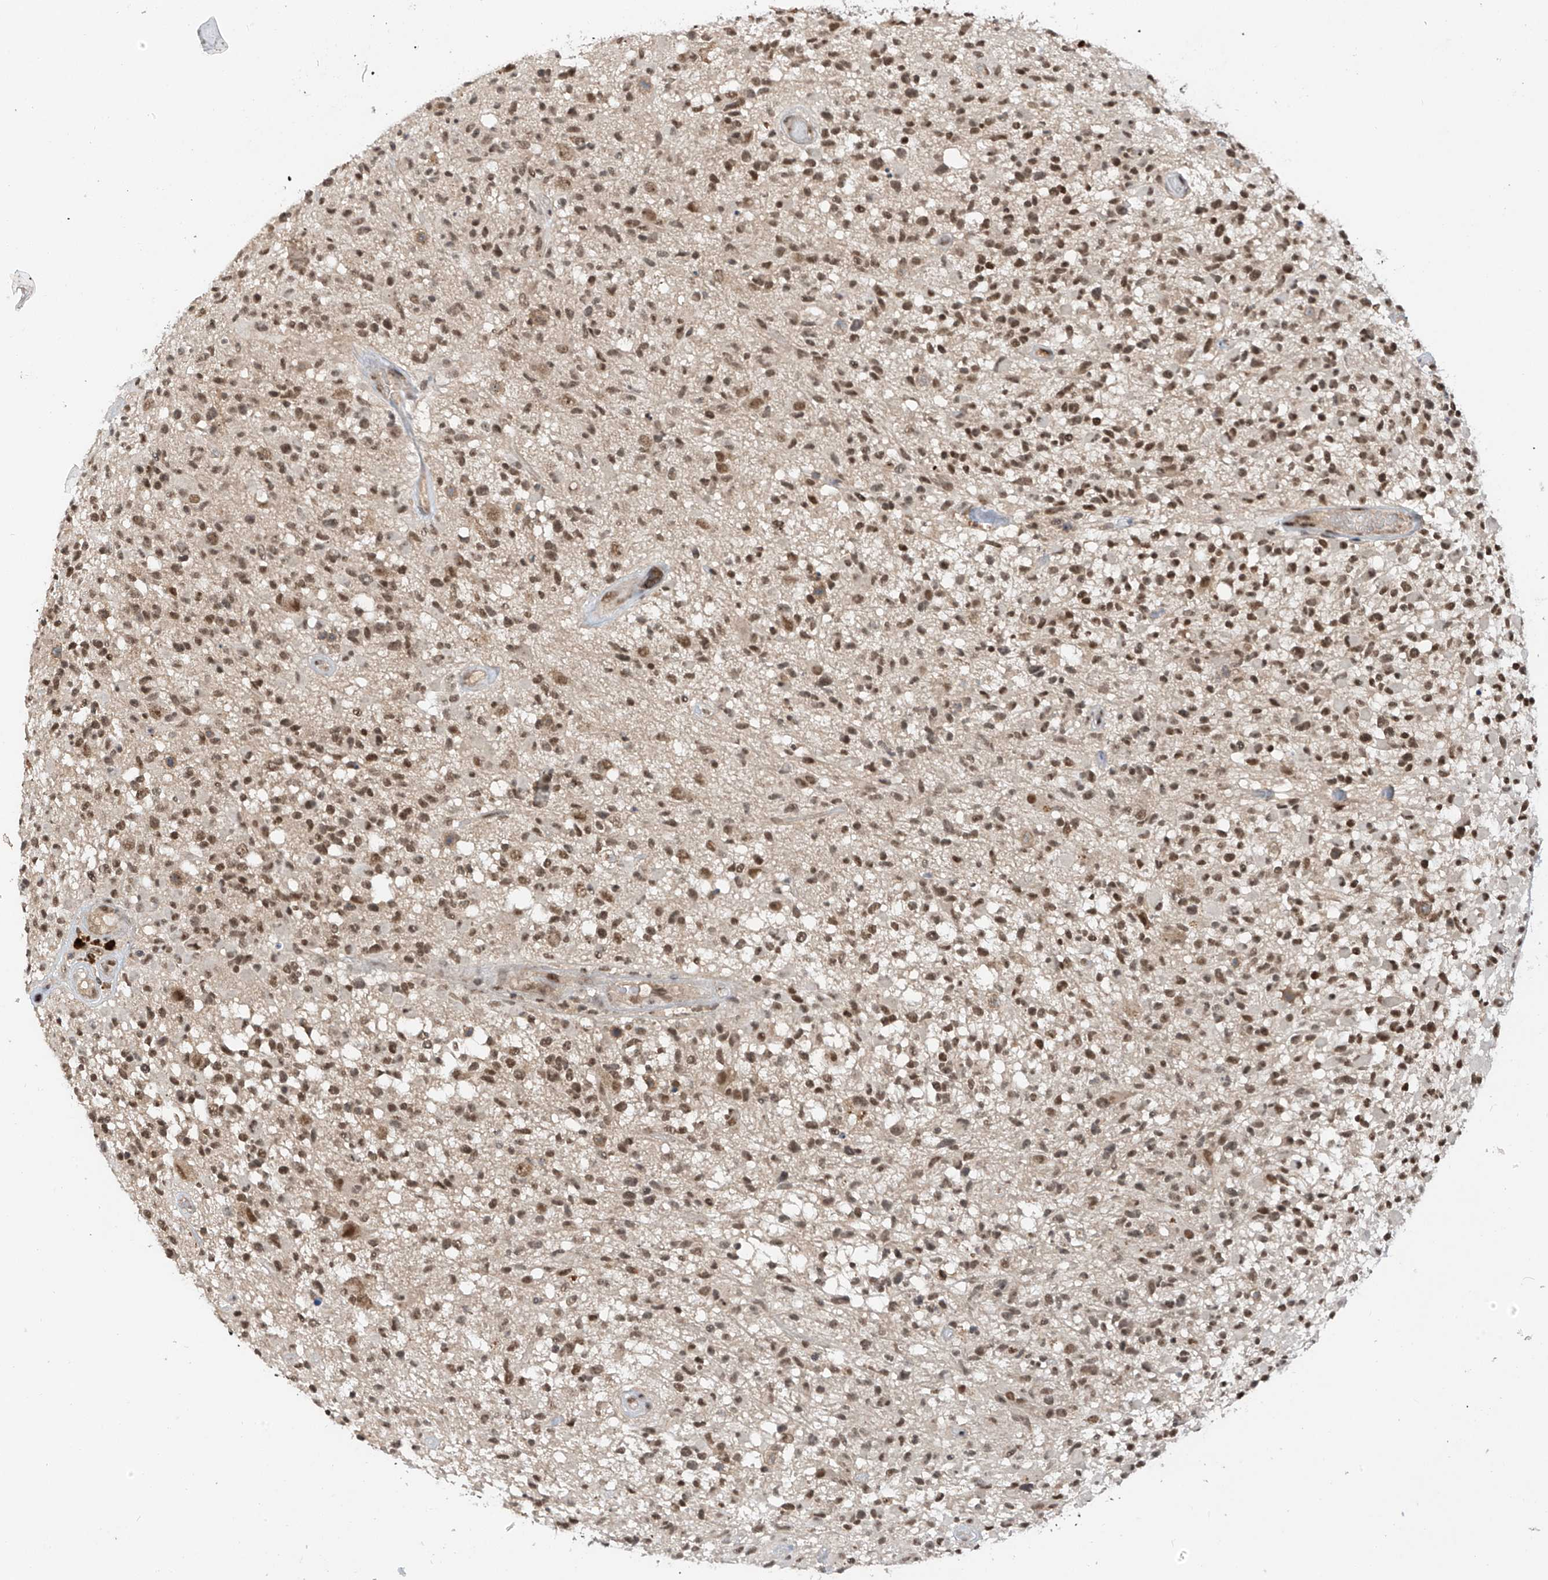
{"staining": {"intensity": "moderate", "quantity": ">75%", "location": "nuclear"}, "tissue": "glioma", "cell_type": "Tumor cells", "image_type": "cancer", "snomed": [{"axis": "morphology", "description": "Glioma, malignant, High grade"}, {"axis": "morphology", "description": "Glioblastoma, NOS"}, {"axis": "topography", "description": "Brain"}], "caption": "Human glioma stained with a protein marker displays moderate staining in tumor cells.", "gene": "RPAIN", "patient": {"sex": "male", "age": 60}}